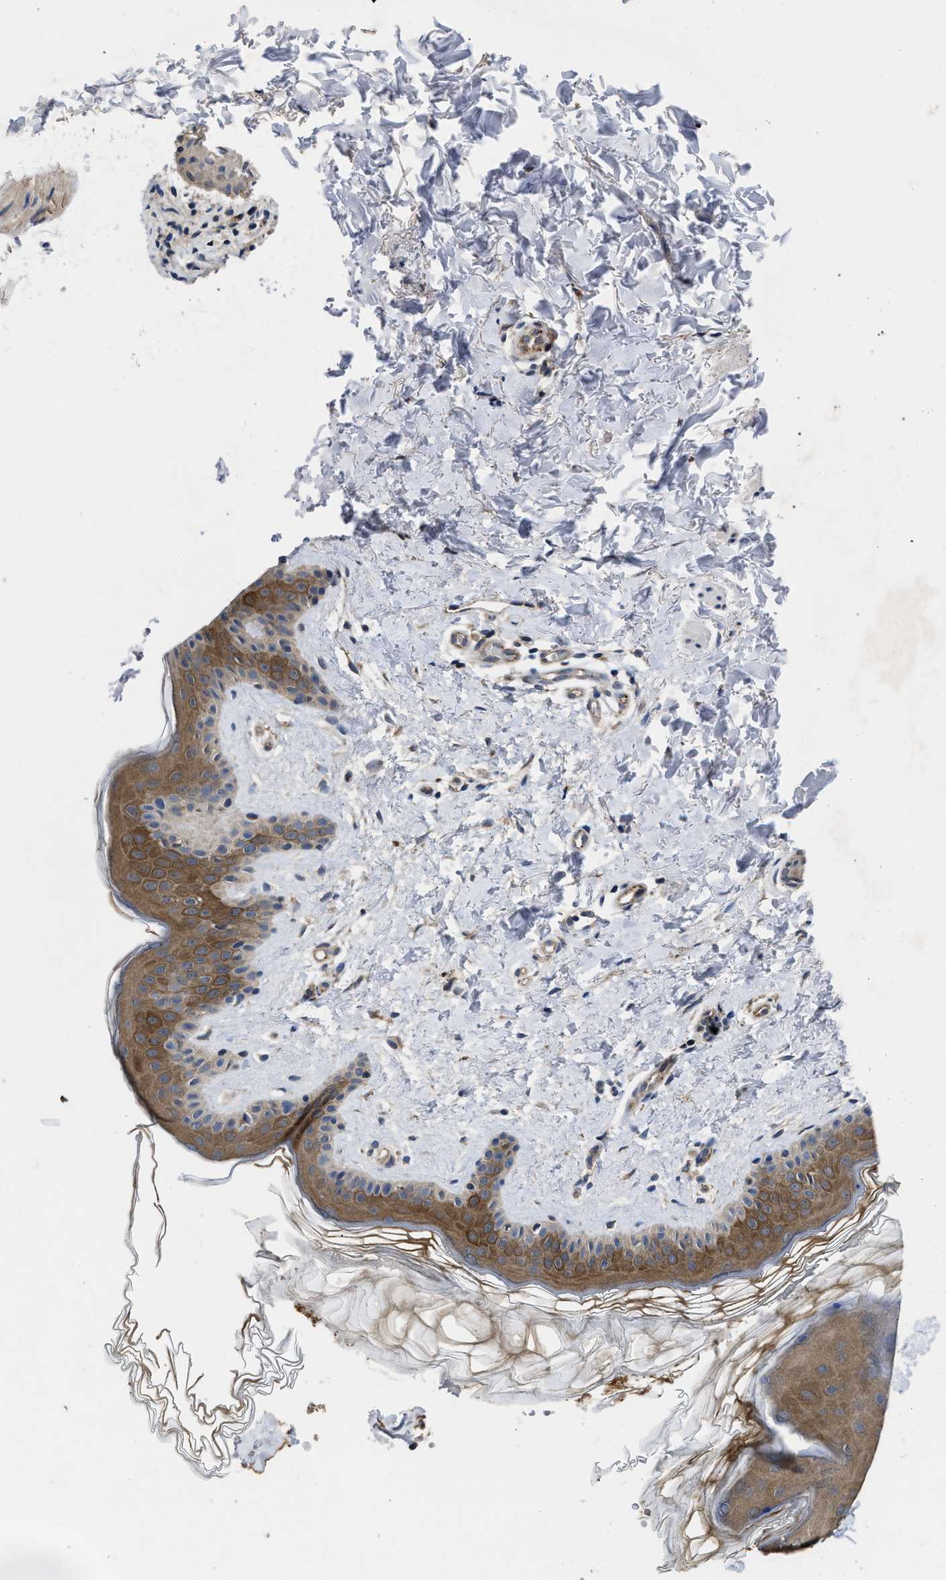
{"staining": {"intensity": "weak", "quantity": ">75%", "location": "cytoplasmic/membranous"}, "tissue": "skin", "cell_type": "Fibroblasts", "image_type": "normal", "snomed": [{"axis": "morphology", "description": "Normal tissue, NOS"}, {"axis": "topography", "description": "Skin"}], "caption": "Immunohistochemistry photomicrograph of benign skin: human skin stained using immunohistochemistry demonstrates low levels of weak protein expression localized specifically in the cytoplasmic/membranous of fibroblasts, appearing as a cytoplasmic/membranous brown color.", "gene": "PKD2", "patient": {"sex": "male", "age": 40}}